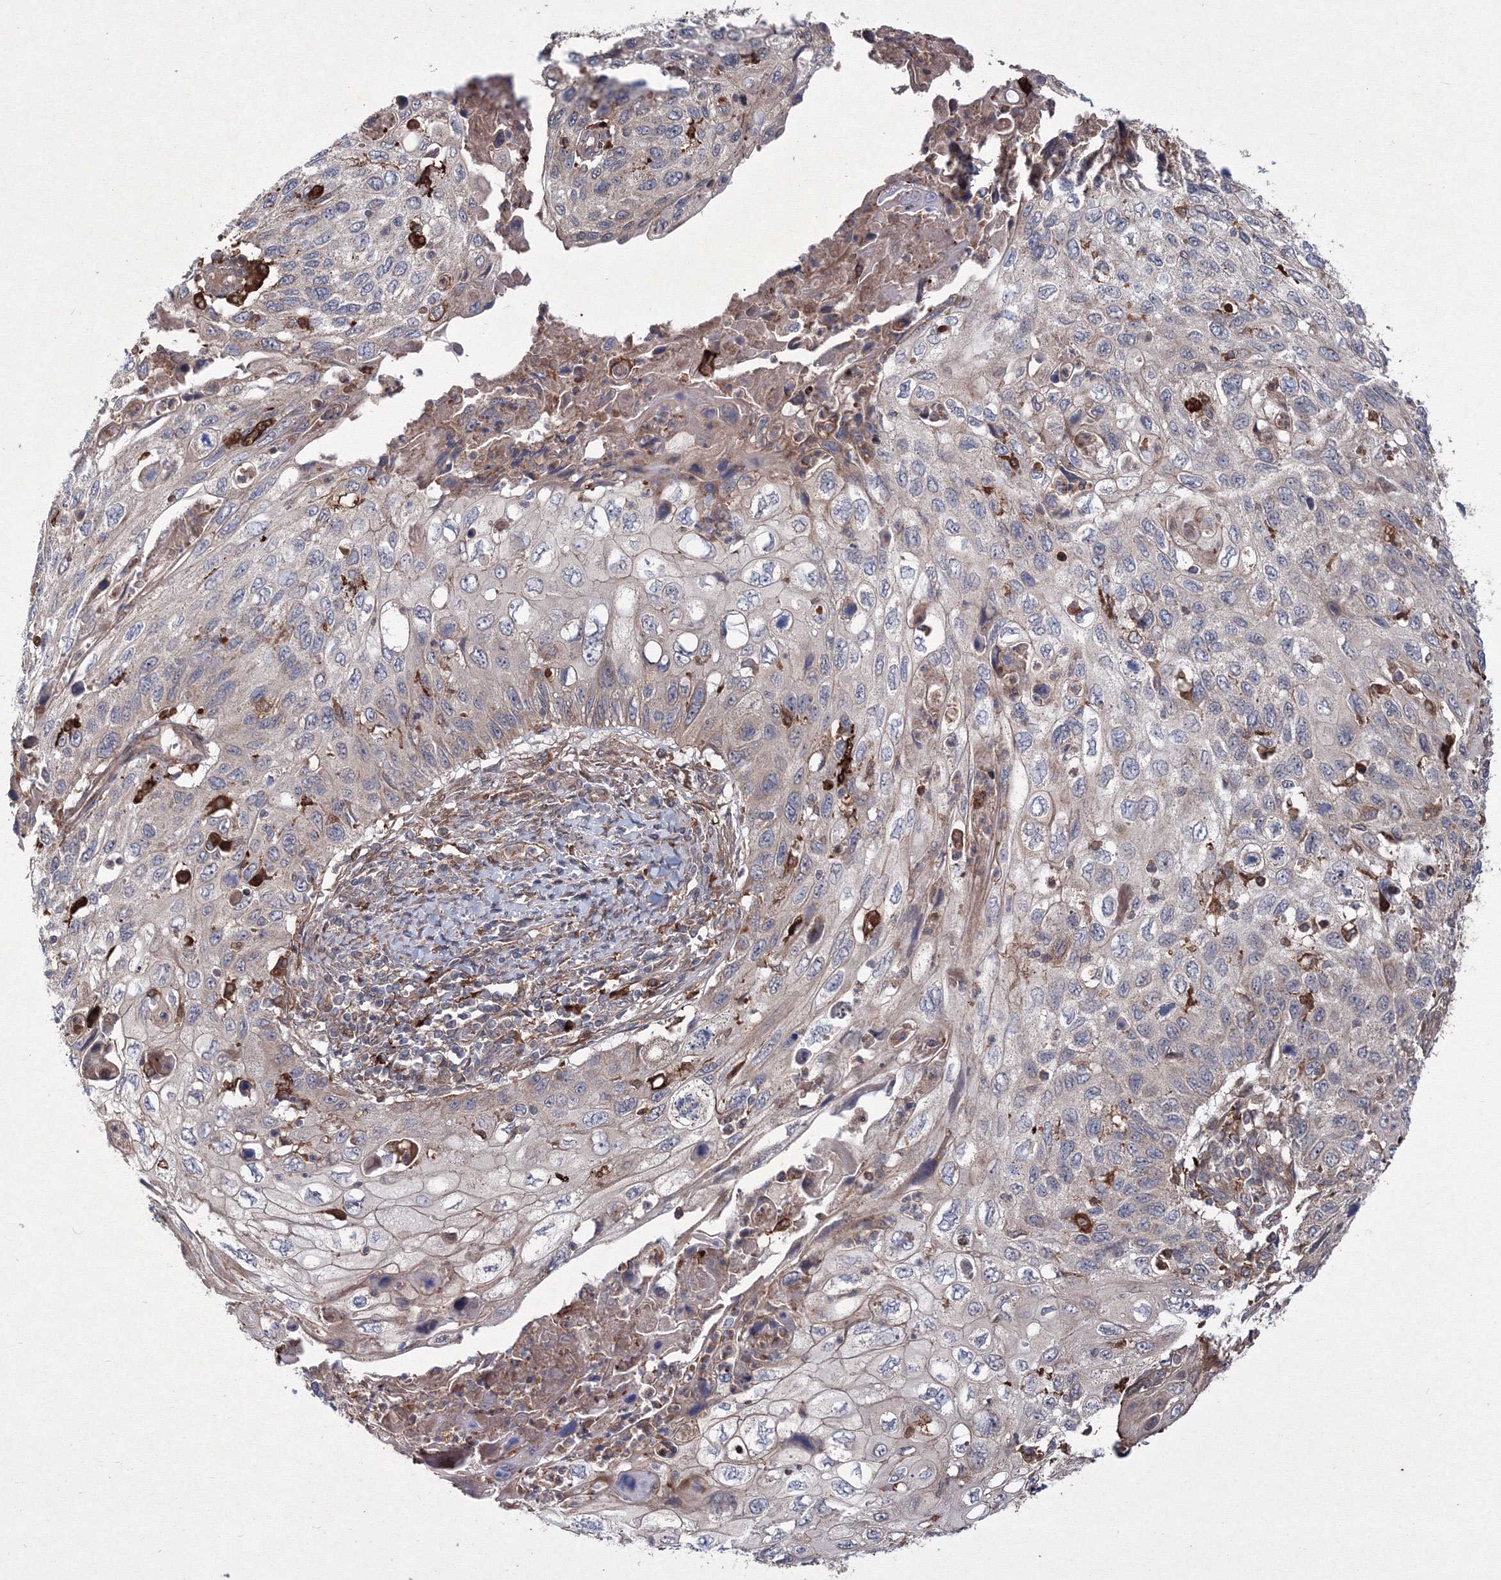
{"staining": {"intensity": "weak", "quantity": "<25%", "location": "cytoplasmic/membranous"}, "tissue": "cervical cancer", "cell_type": "Tumor cells", "image_type": "cancer", "snomed": [{"axis": "morphology", "description": "Squamous cell carcinoma, NOS"}, {"axis": "topography", "description": "Cervix"}], "caption": "The IHC histopathology image has no significant staining in tumor cells of squamous cell carcinoma (cervical) tissue.", "gene": "RANBP3L", "patient": {"sex": "female", "age": 70}}